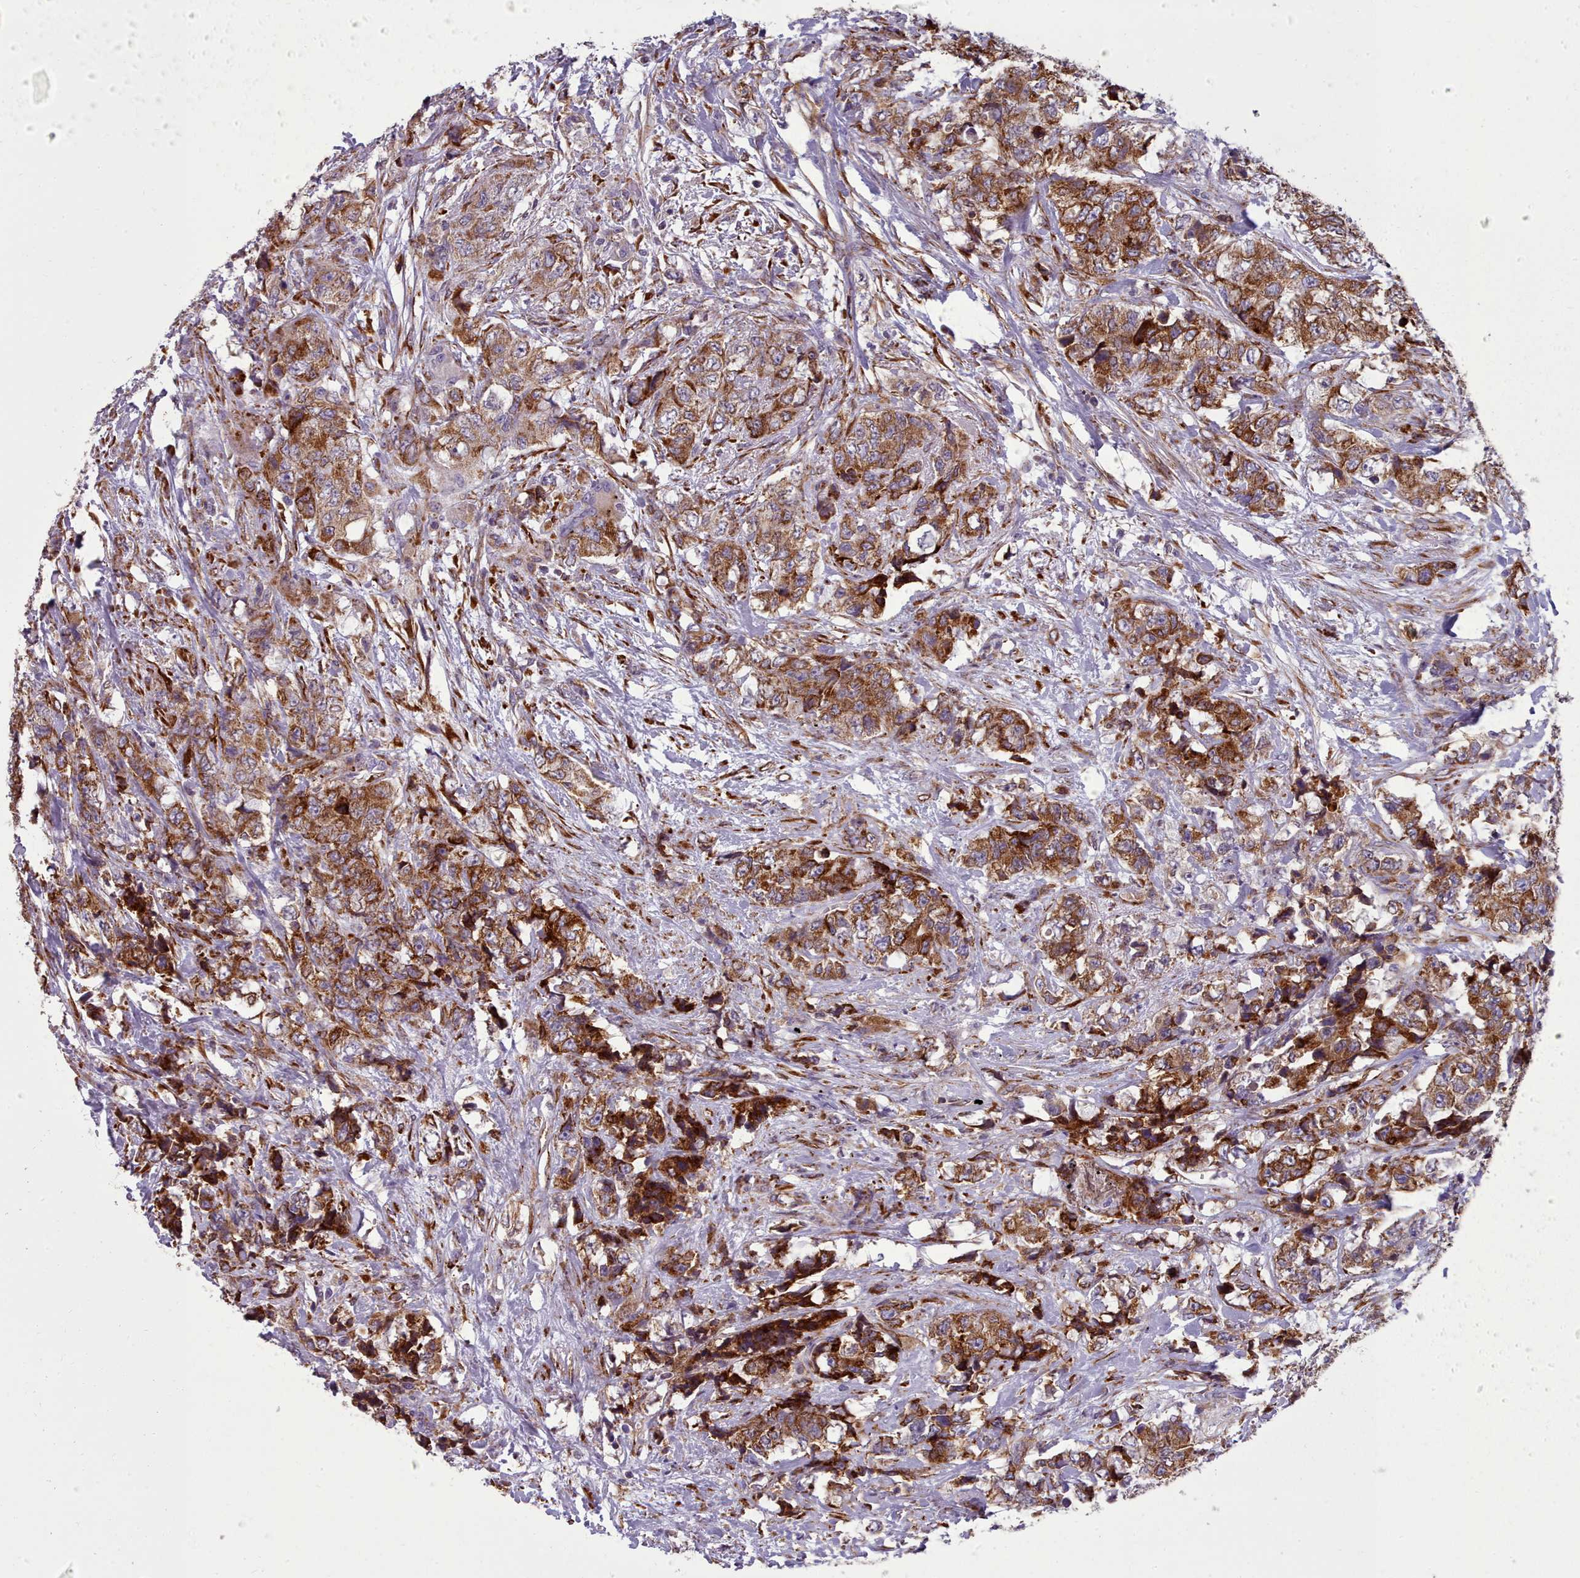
{"staining": {"intensity": "strong", "quantity": ">75%", "location": "cytoplasmic/membranous"}, "tissue": "urothelial cancer", "cell_type": "Tumor cells", "image_type": "cancer", "snomed": [{"axis": "morphology", "description": "Urothelial carcinoma, High grade"}, {"axis": "topography", "description": "Urinary bladder"}], "caption": "An image of urothelial cancer stained for a protein displays strong cytoplasmic/membranous brown staining in tumor cells. The staining was performed using DAB (3,3'-diaminobenzidine) to visualize the protein expression in brown, while the nuclei were stained in blue with hematoxylin (Magnification: 20x).", "gene": "FKBP10", "patient": {"sex": "female", "age": 78}}